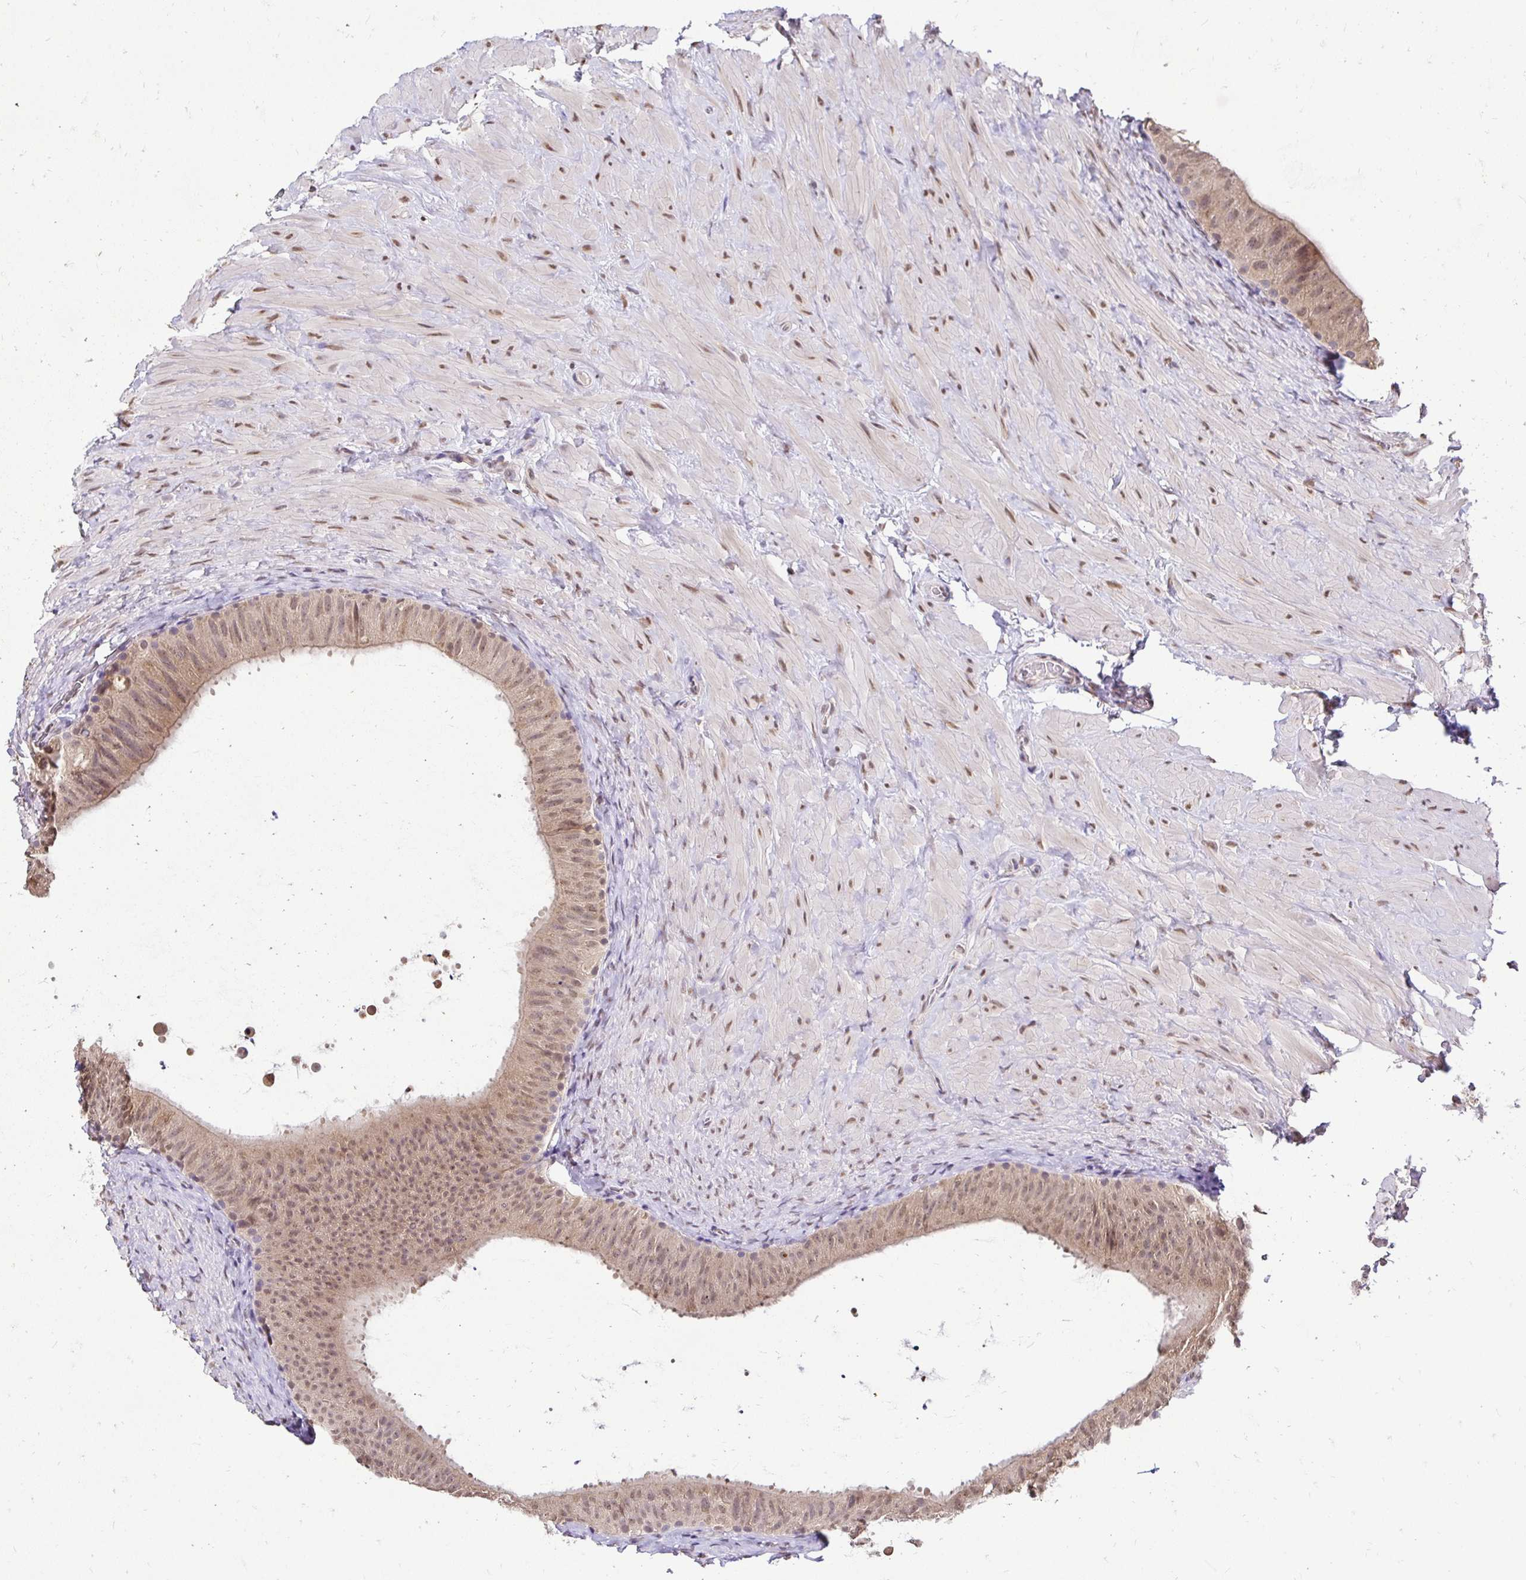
{"staining": {"intensity": "weak", "quantity": ">75%", "location": "cytoplasmic/membranous,nuclear"}, "tissue": "epididymis", "cell_type": "Glandular cells", "image_type": "normal", "snomed": [{"axis": "morphology", "description": "Normal tissue, NOS"}, {"axis": "topography", "description": "Epididymis, spermatic cord, NOS"}, {"axis": "topography", "description": "Epididymis"}], "caption": "Epididymis stained for a protein (brown) demonstrates weak cytoplasmic/membranous,nuclear positive staining in about >75% of glandular cells.", "gene": "RHEBL1", "patient": {"sex": "male", "age": 31}}